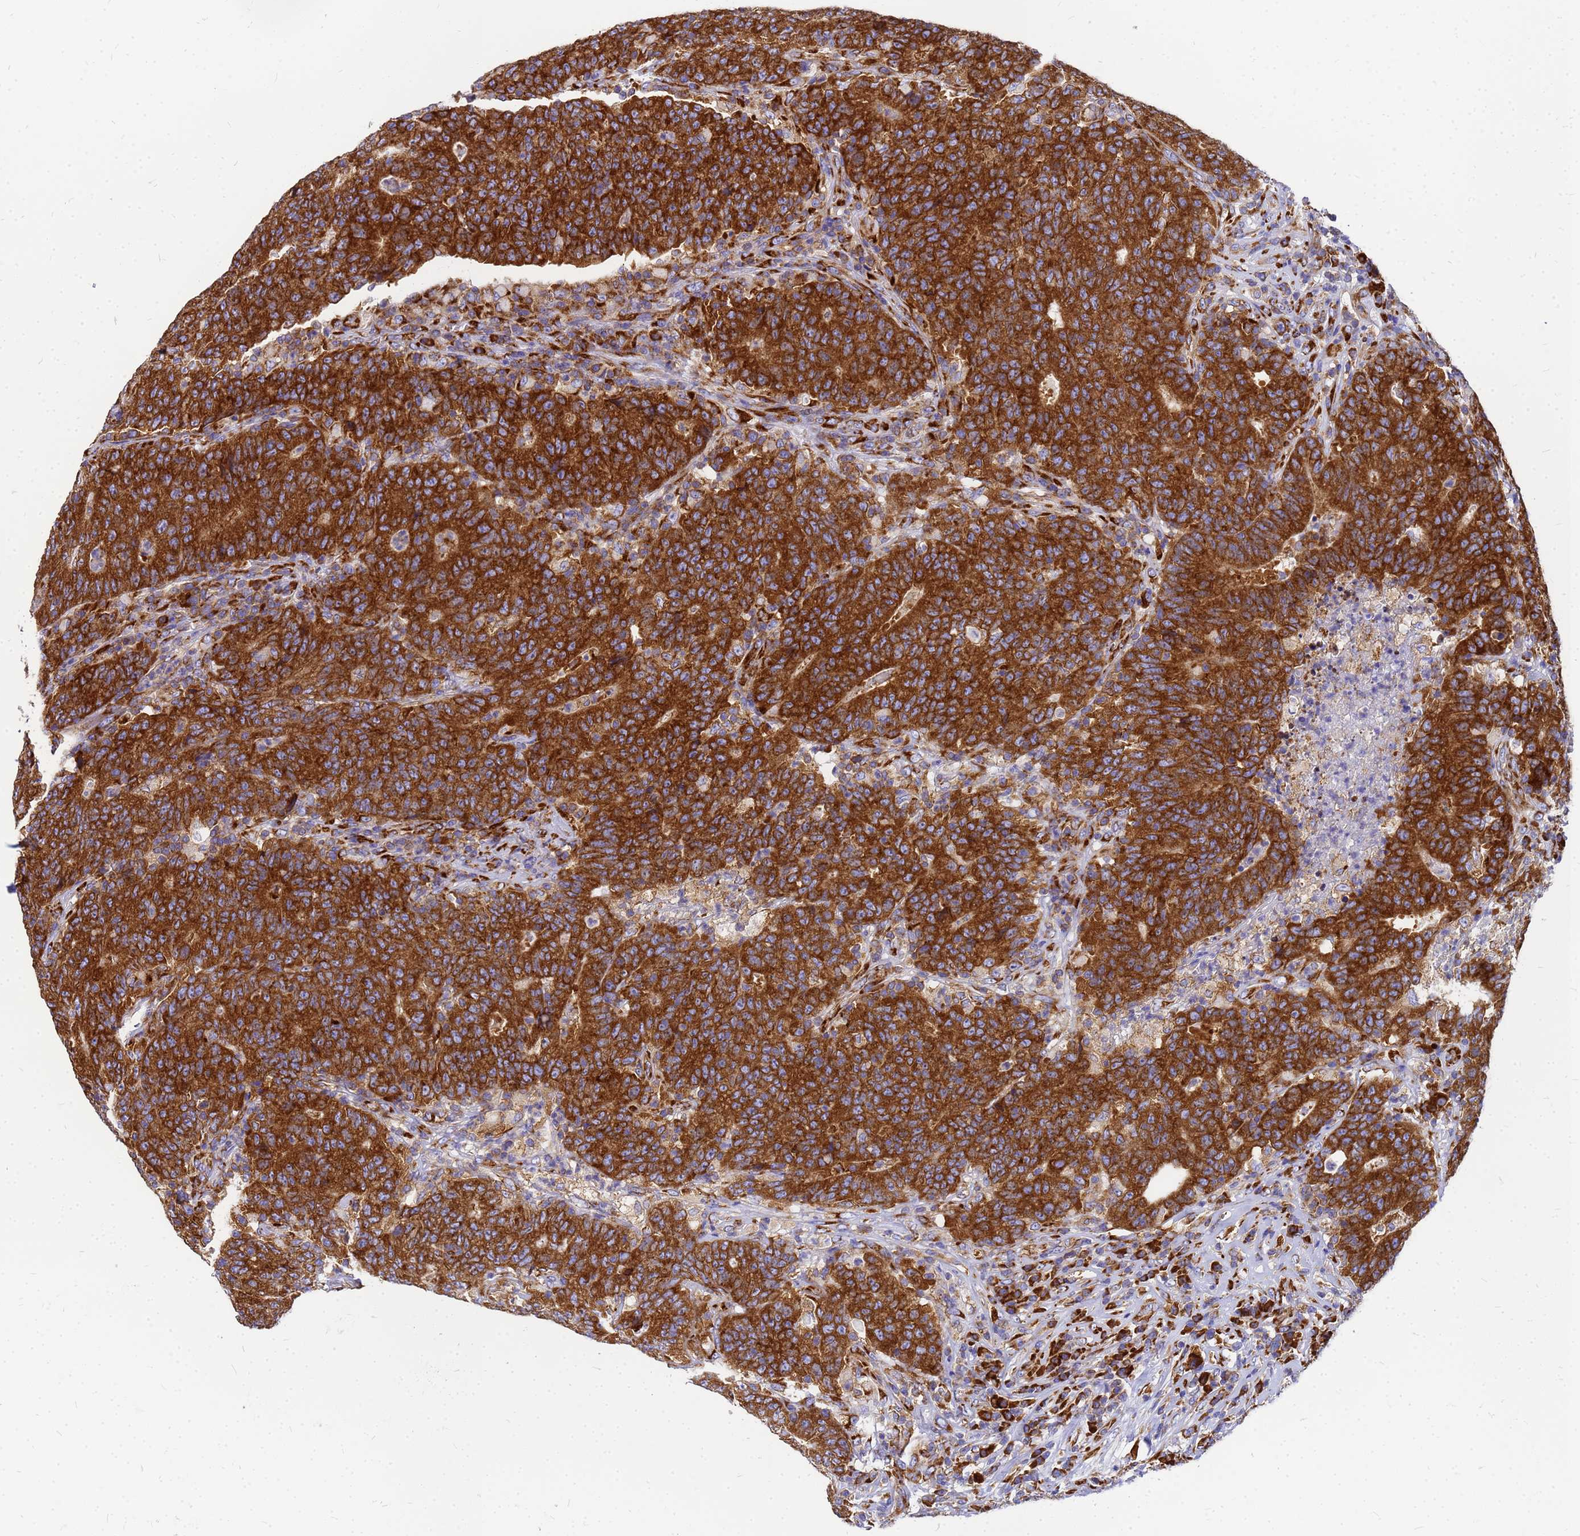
{"staining": {"intensity": "strong", "quantity": ">75%", "location": "cytoplasmic/membranous"}, "tissue": "colorectal cancer", "cell_type": "Tumor cells", "image_type": "cancer", "snomed": [{"axis": "morphology", "description": "Adenocarcinoma, NOS"}, {"axis": "topography", "description": "Colon"}], "caption": "Adenocarcinoma (colorectal) stained for a protein reveals strong cytoplasmic/membranous positivity in tumor cells.", "gene": "EEF1D", "patient": {"sex": "female", "age": 75}}